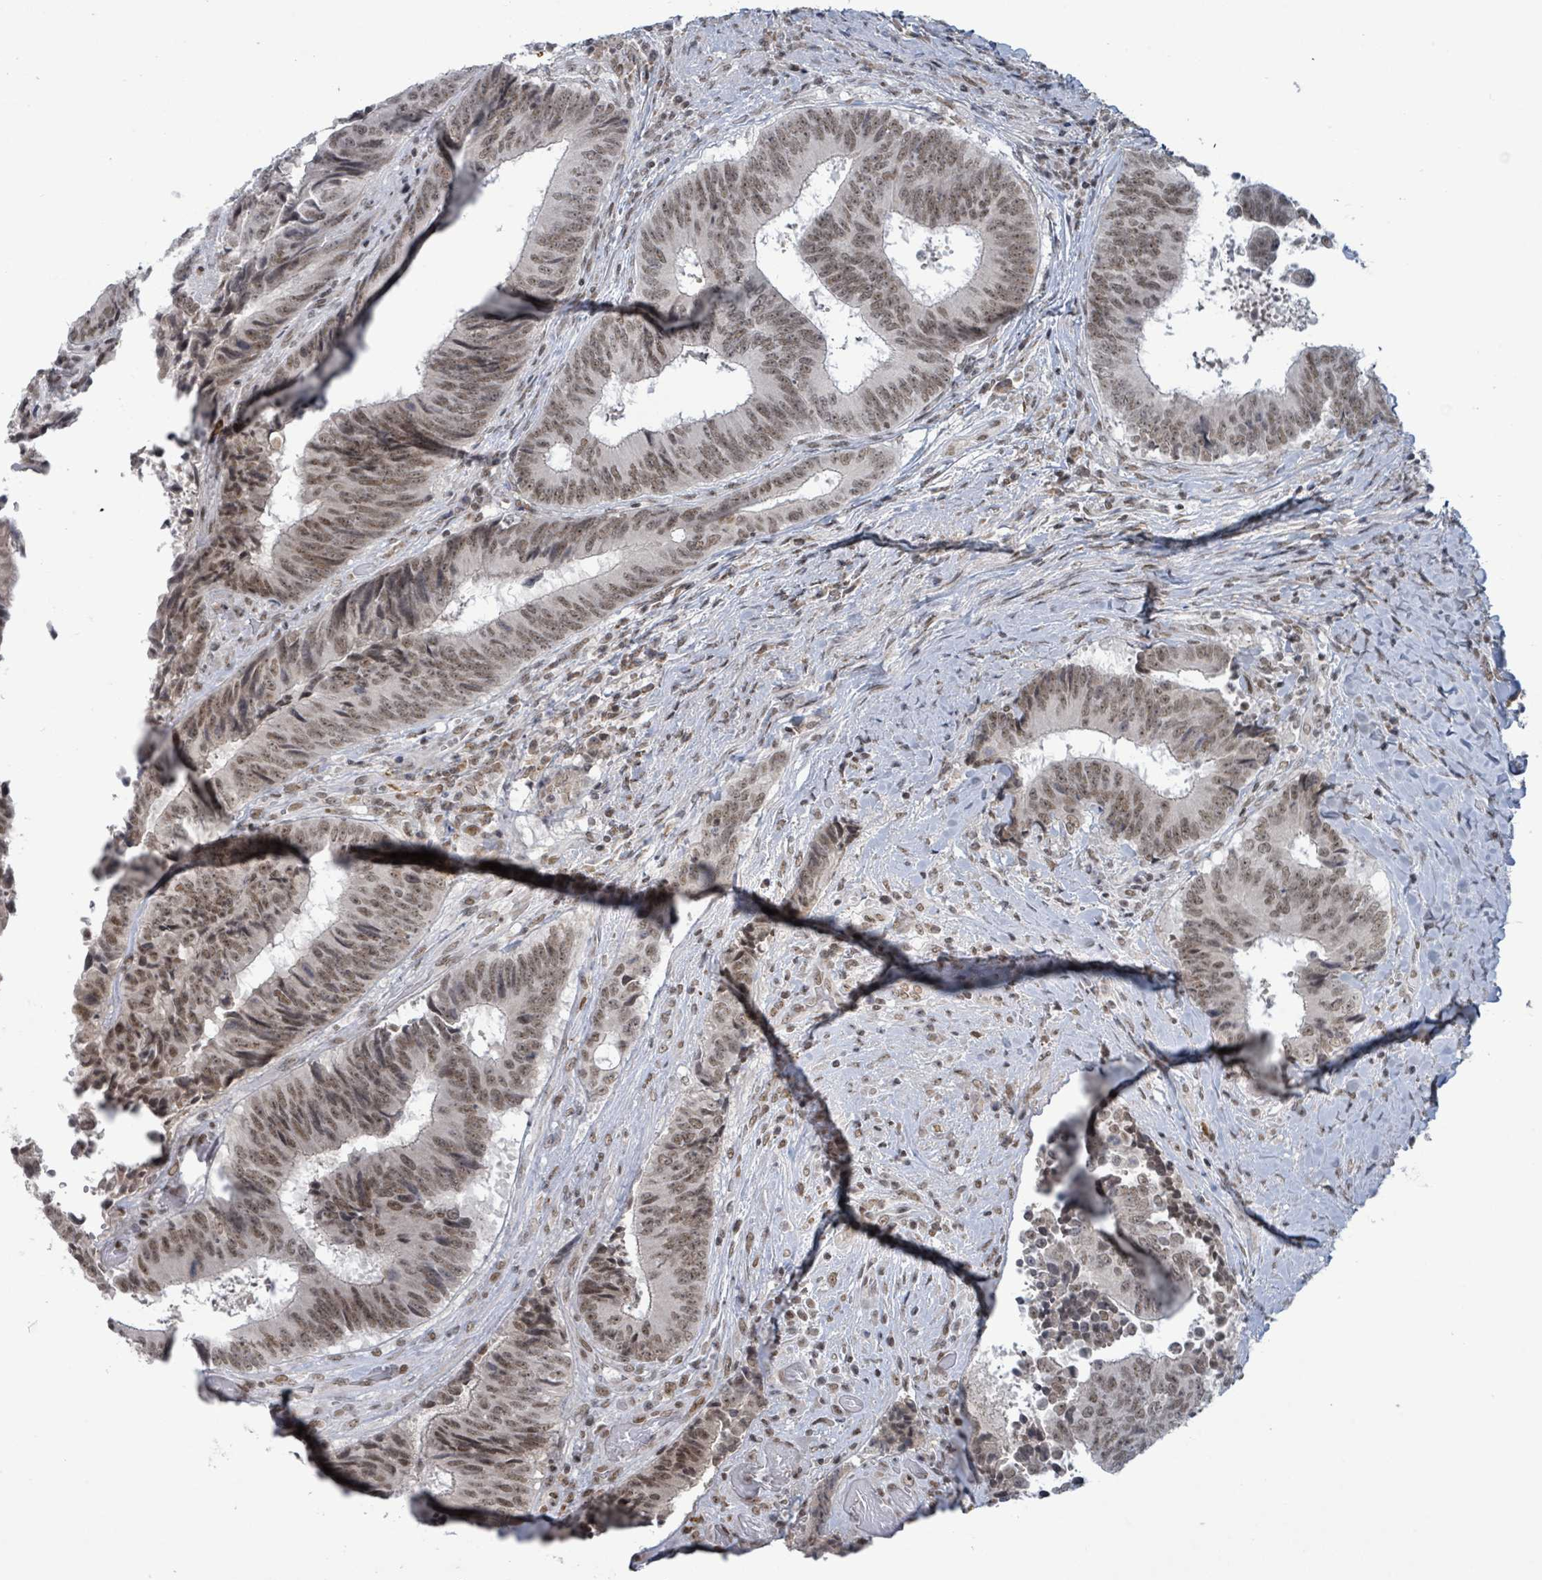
{"staining": {"intensity": "moderate", "quantity": ">75%", "location": "nuclear"}, "tissue": "colorectal cancer", "cell_type": "Tumor cells", "image_type": "cancer", "snomed": [{"axis": "morphology", "description": "Adenocarcinoma, NOS"}, {"axis": "topography", "description": "Rectum"}], "caption": "This histopathology image demonstrates immunohistochemistry (IHC) staining of human adenocarcinoma (colorectal), with medium moderate nuclear expression in about >75% of tumor cells.", "gene": "BANP", "patient": {"sex": "male", "age": 72}}